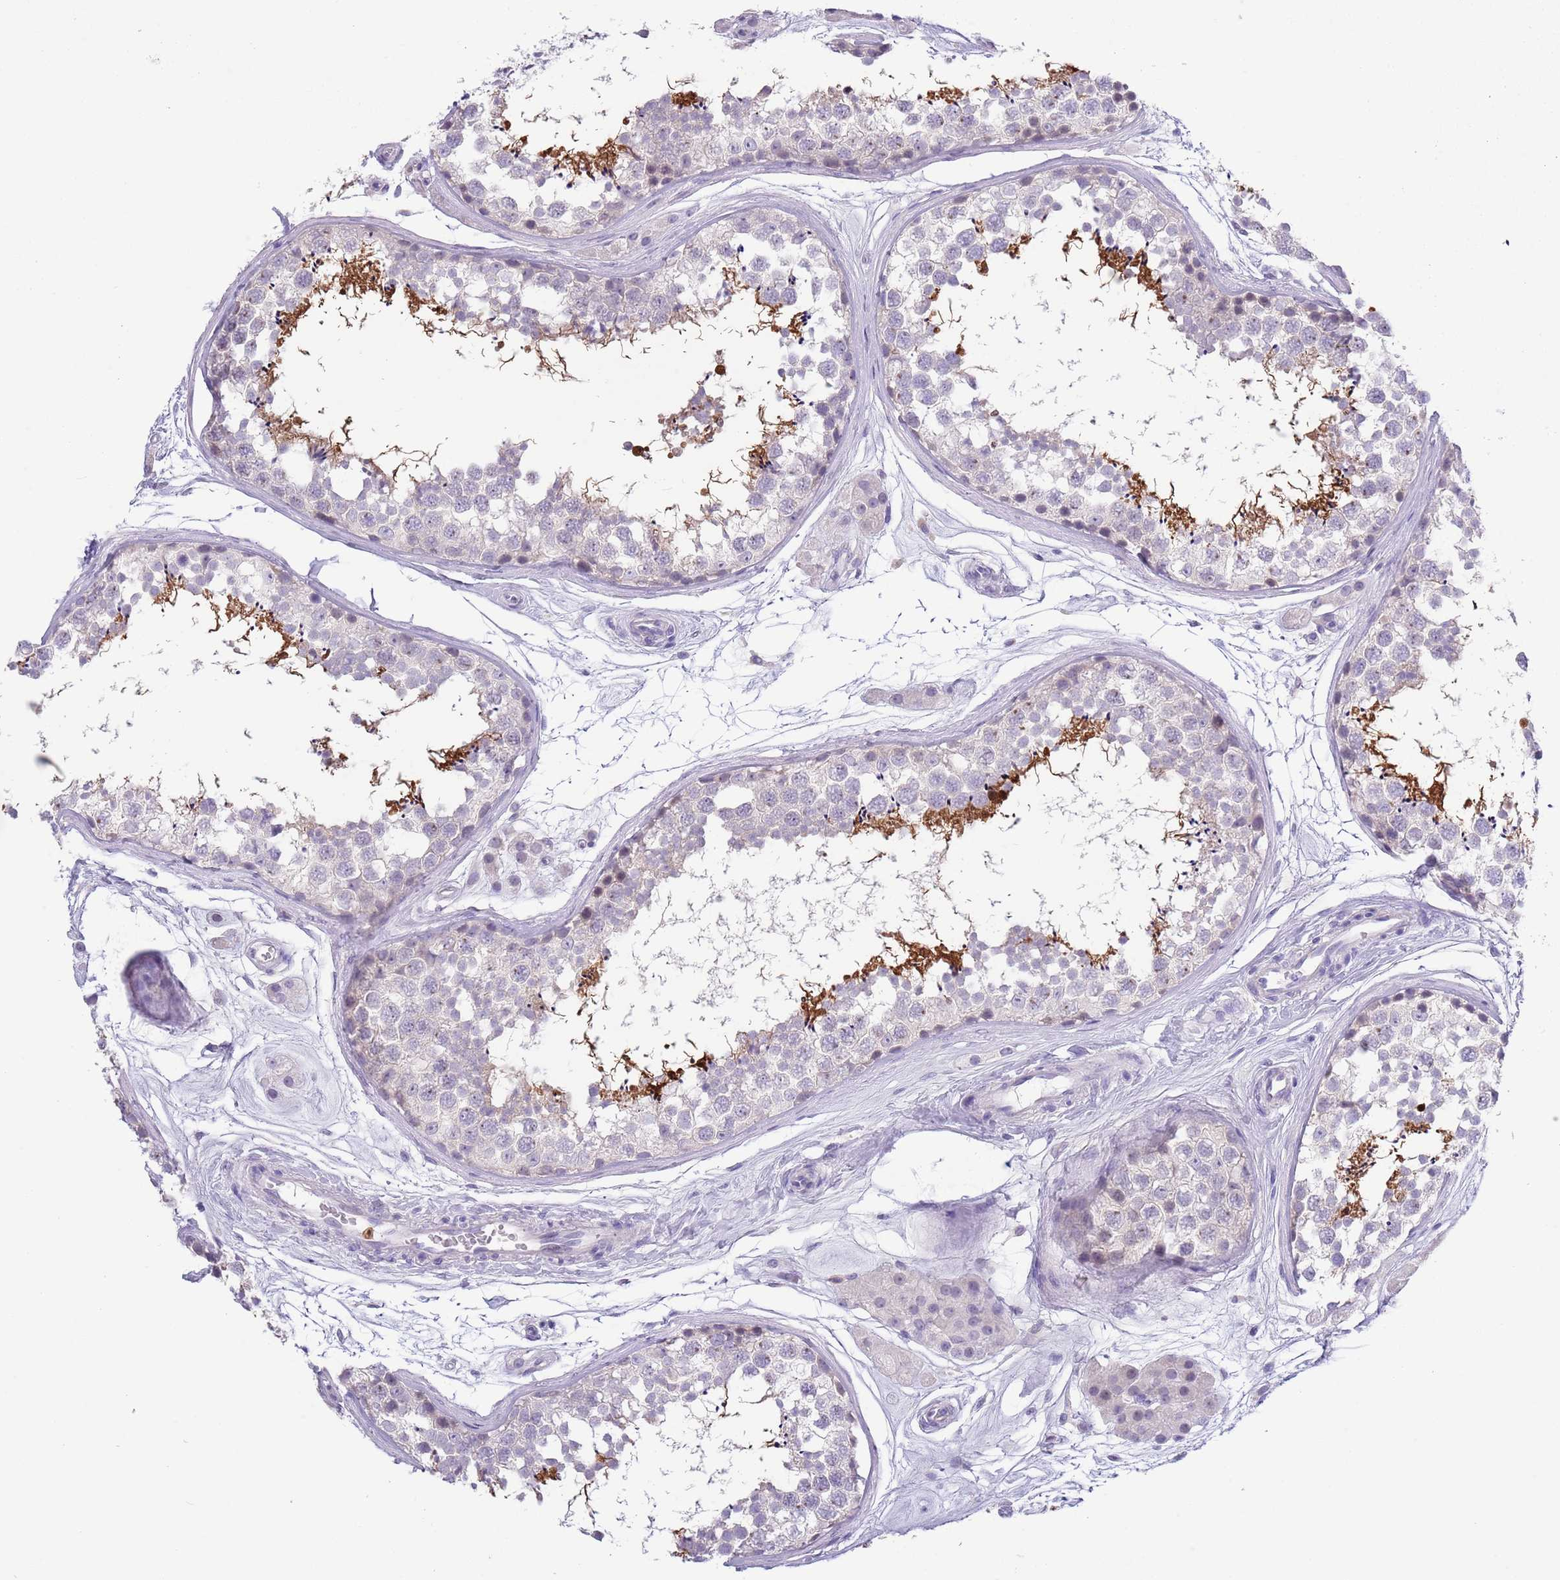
{"staining": {"intensity": "strong", "quantity": "<25%", "location": "cytoplasmic/membranous"}, "tissue": "testis", "cell_type": "Cells in seminiferous ducts", "image_type": "normal", "snomed": [{"axis": "morphology", "description": "Normal tissue, NOS"}, {"axis": "topography", "description": "Testis"}], "caption": "A medium amount of strong cytoplasmic/membranous expression is seen in about <25% of cells in seminiferous ducts in normal testis. (DAB (3,3'-diaminobenzidine) IHC, brown staining for protein, blue staining for nuclei).", "gene": "ZFP2", "patient": {"sex": "male", "age": 56}}